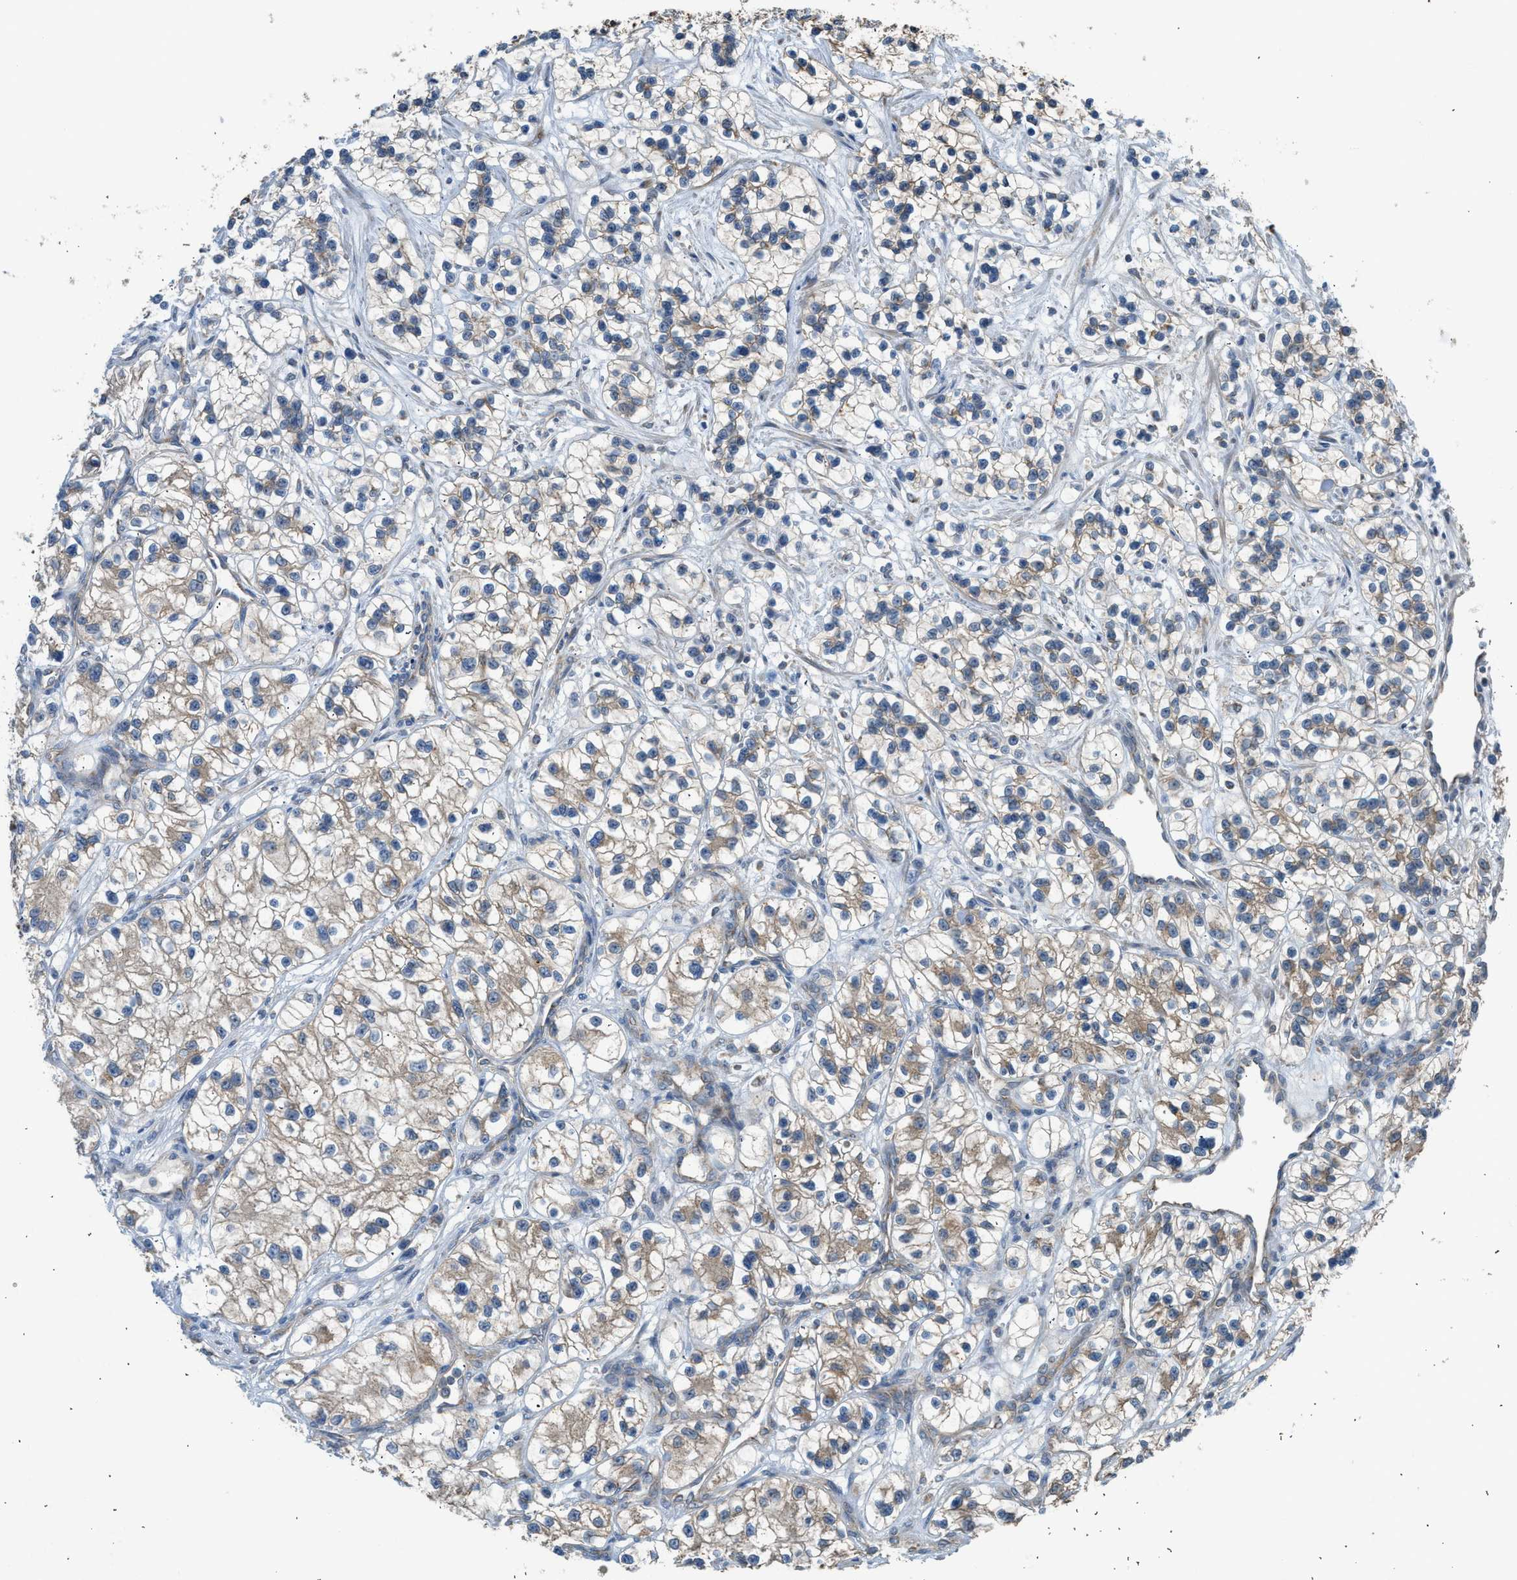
{"staining": {"intensity": "moderate", "quantity": "25%-75%", "location": "cytoplasmic/membranous"}, "tissue": "renal cancer", "cell_type": "Tumor cells", "image_type": "cancer", "snomed": [{"axis": "morphology", "description": "Adenocarcinoma, NOS"}, {"axis": "topography", "description": "Kidney"}], "caption": "Renal adenocarcinoma stained with a protein marker shows moderate staining in tumor cells.", "gene": "STARD3", "patient": {"sex": "female", "age": 57}}